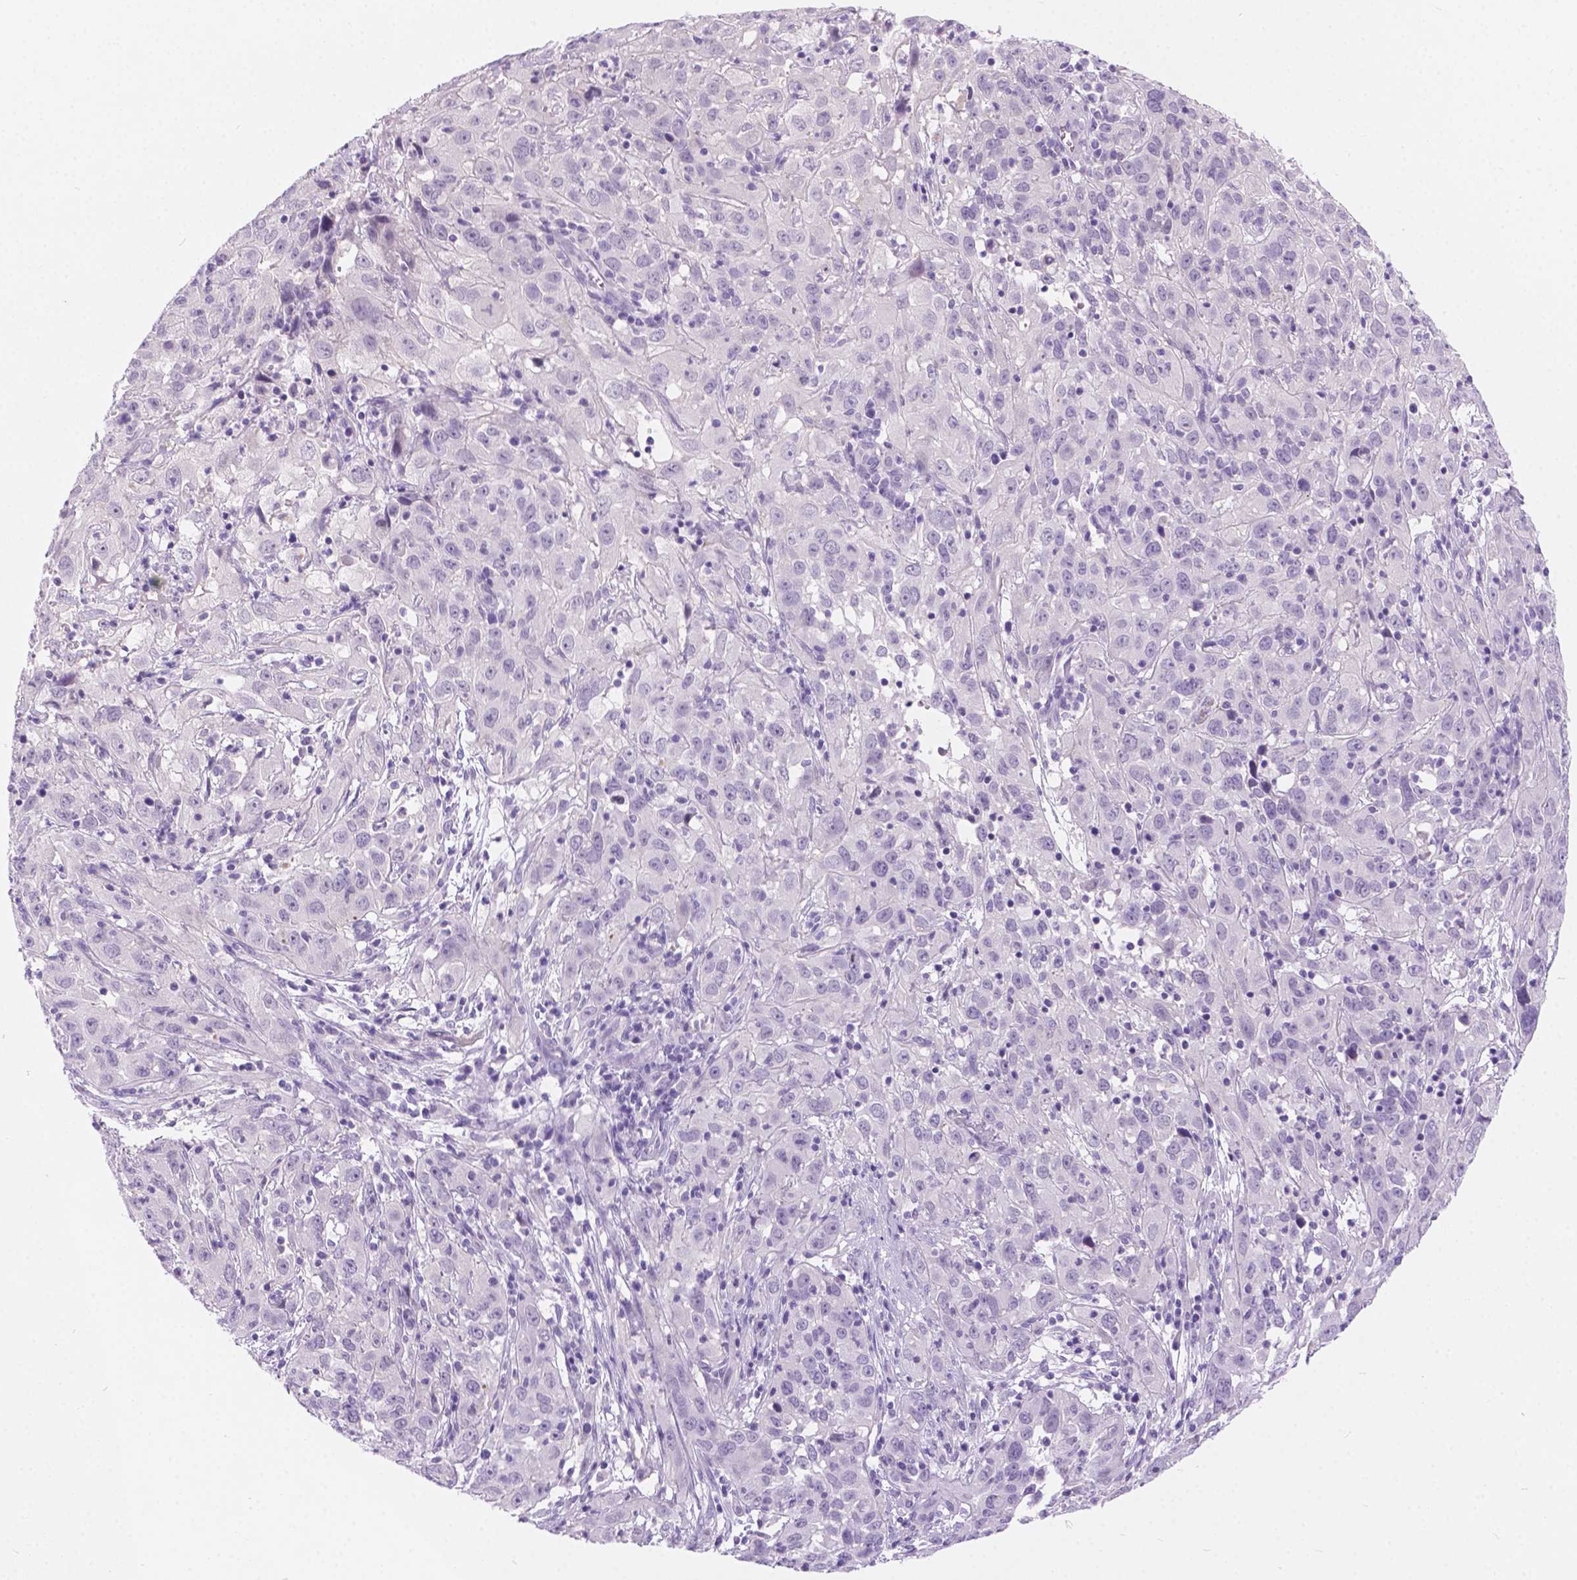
{"staining": {"intensity": "negative", "quantity": "none", "location": "none"}, "tissue": "cervical cancer", "cell_type": "Tumor cells", "image_type": "cancer", "snomed": [{"axis": "morphology", "description": "Squamous cell carcinoma, NOS"}, {"axis": "topography", "description": "Cervix"}], "caption": "DAB immunohistochemical staining of human cervical cancer (squamous cell carcinoma) displays no significant staining in tumor cells. (Immunohistochemistry, brightfield microscopy, high magnification).", "gene": "ARMS2", "patient": {"sex": "female", "age": 32}}